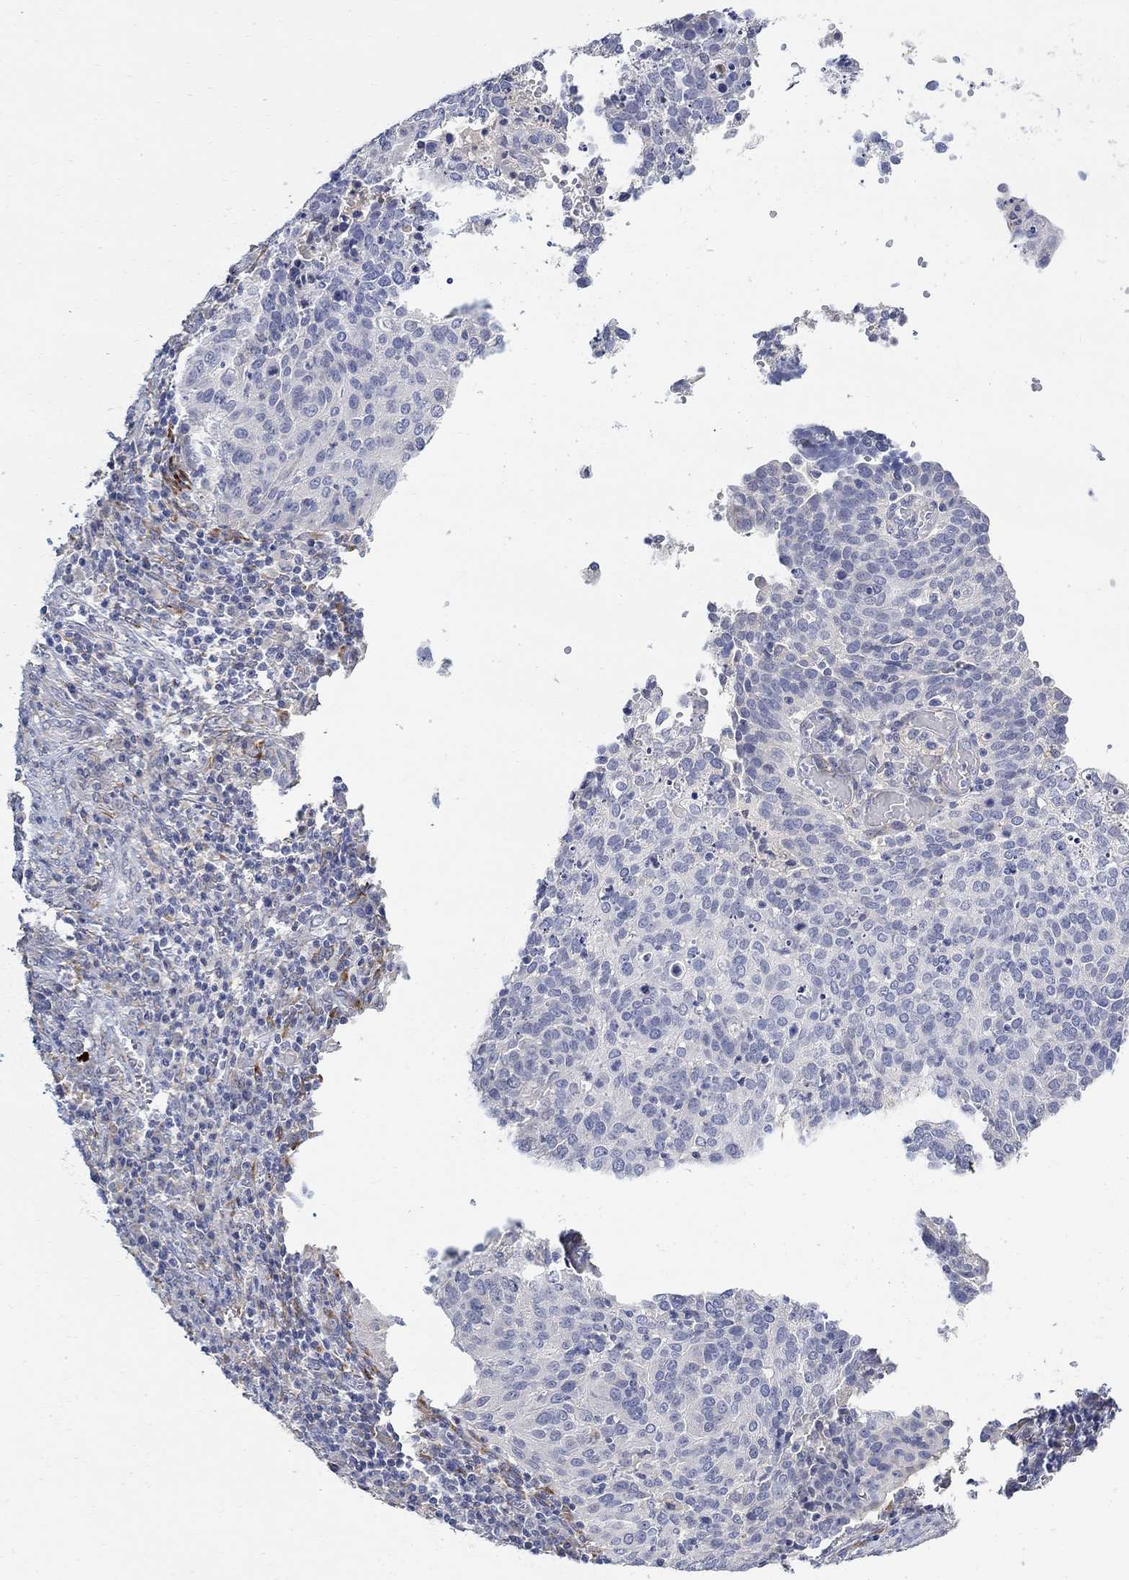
{"staining": {"intensity": "negative", "quantity": "none", "location": "none"}, "tissue": "cervical cancer", "cell_type": "Tumor cells", "image_type": "cancer", "snomed": [{"axis": "morphology", "description": "Squamous cell carcinoma, NOS"}, {"axis": "topography", "description": "Cervix"}], "caption": "Tumor cells show no significant expression in squamous cell carcinoma (cervical).", "gene": "FNDC5", "patient": {"sex": "female", "age": 39}}